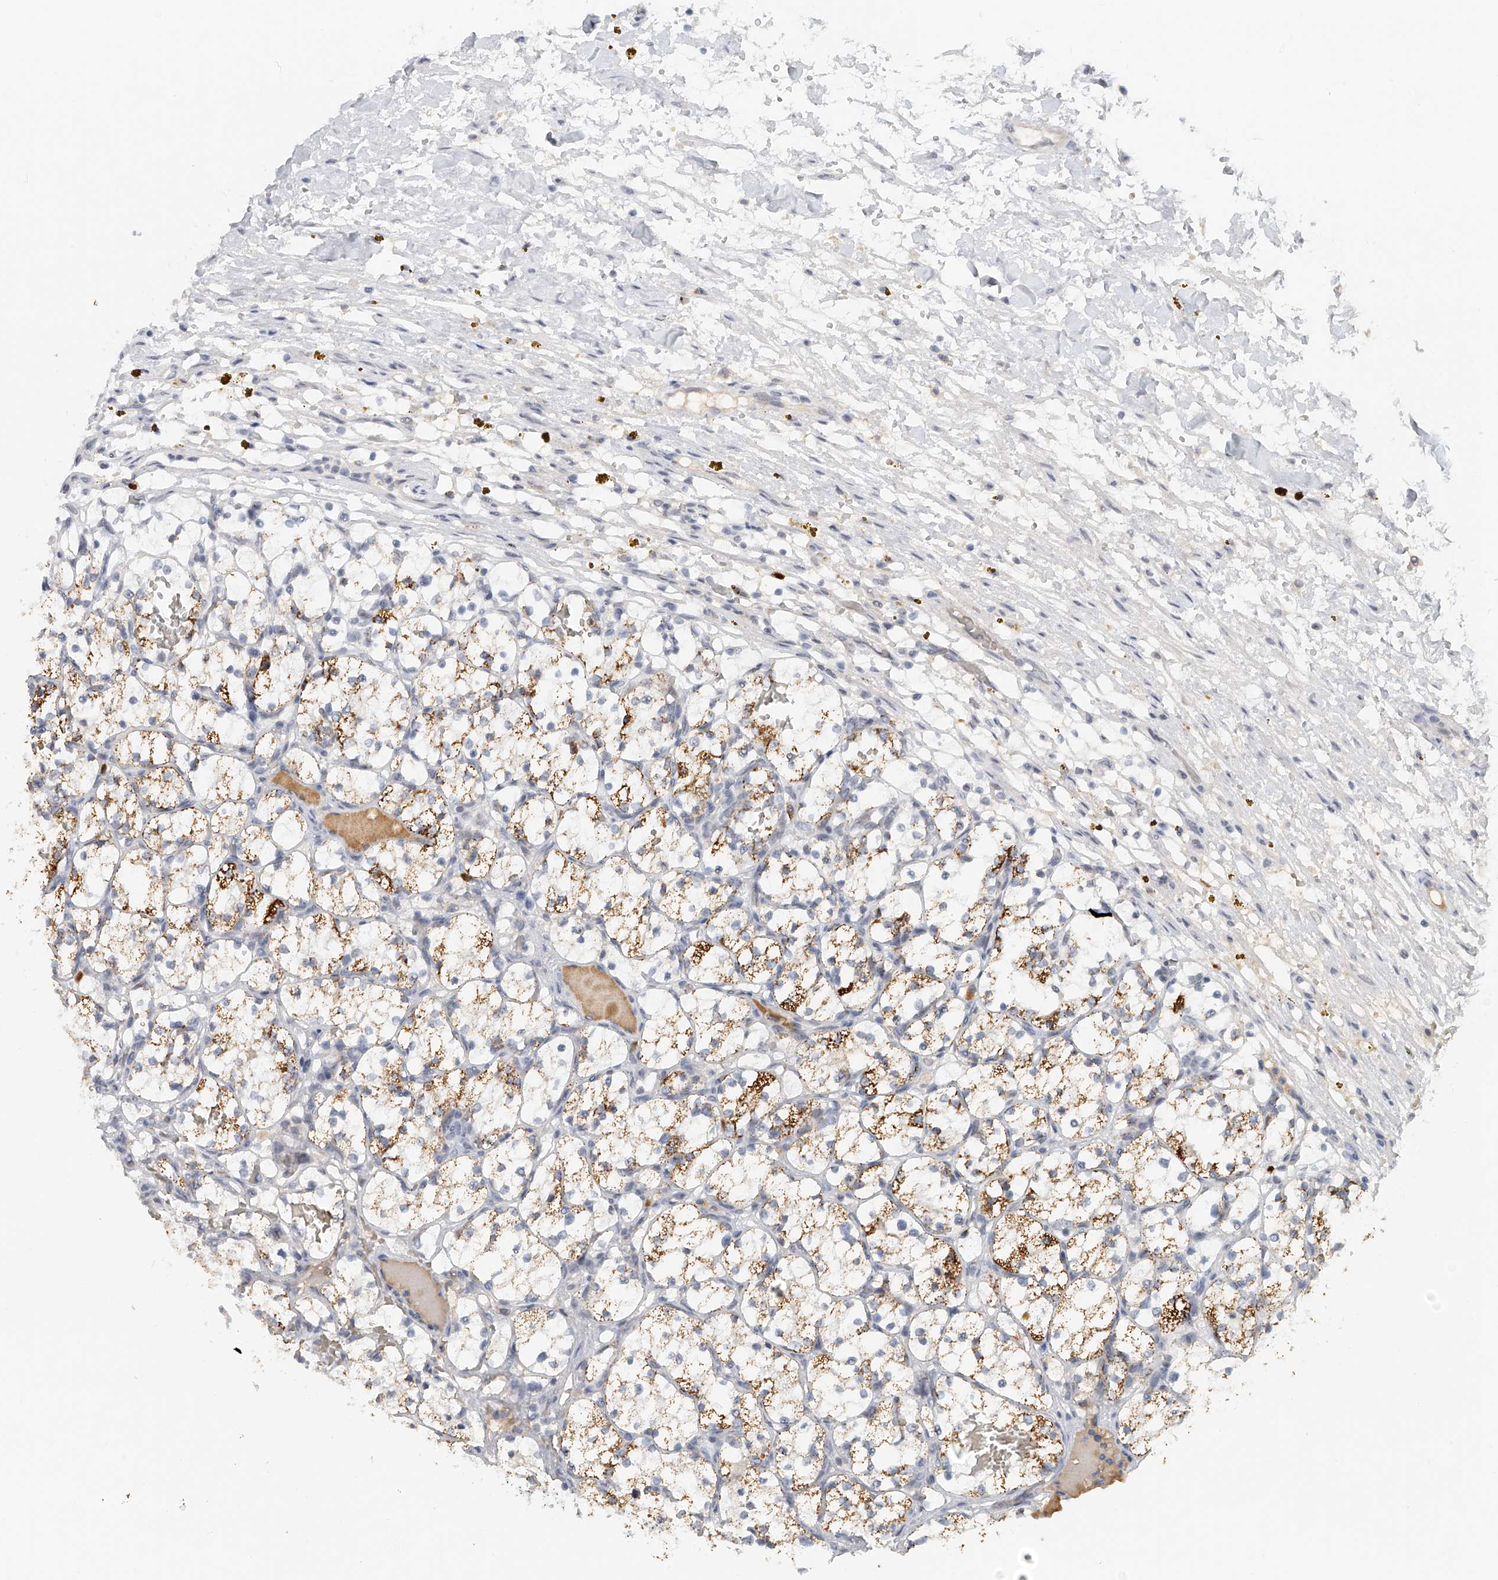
{"staining": {"intensity": "moderate", "quantity": "25%-75%", "location": "cytoplasmic/membranous"}, "tissue": "renal cancer", "cell_type": "Tumor cells", "image_type": "cancer", "snomed": [{"axis": "morphology", "description": "Adenocarcinoma, NOS"}, {"axis": "topography", "description": "Kidney"}], "caption": "Moderate cytoplasmic/membranous protein positivity is present in about 25%-75% of tumor cells in renal adenocarcinoma.", "gene": "DDX43", "patient": {"sex": "female", "age": 69}}